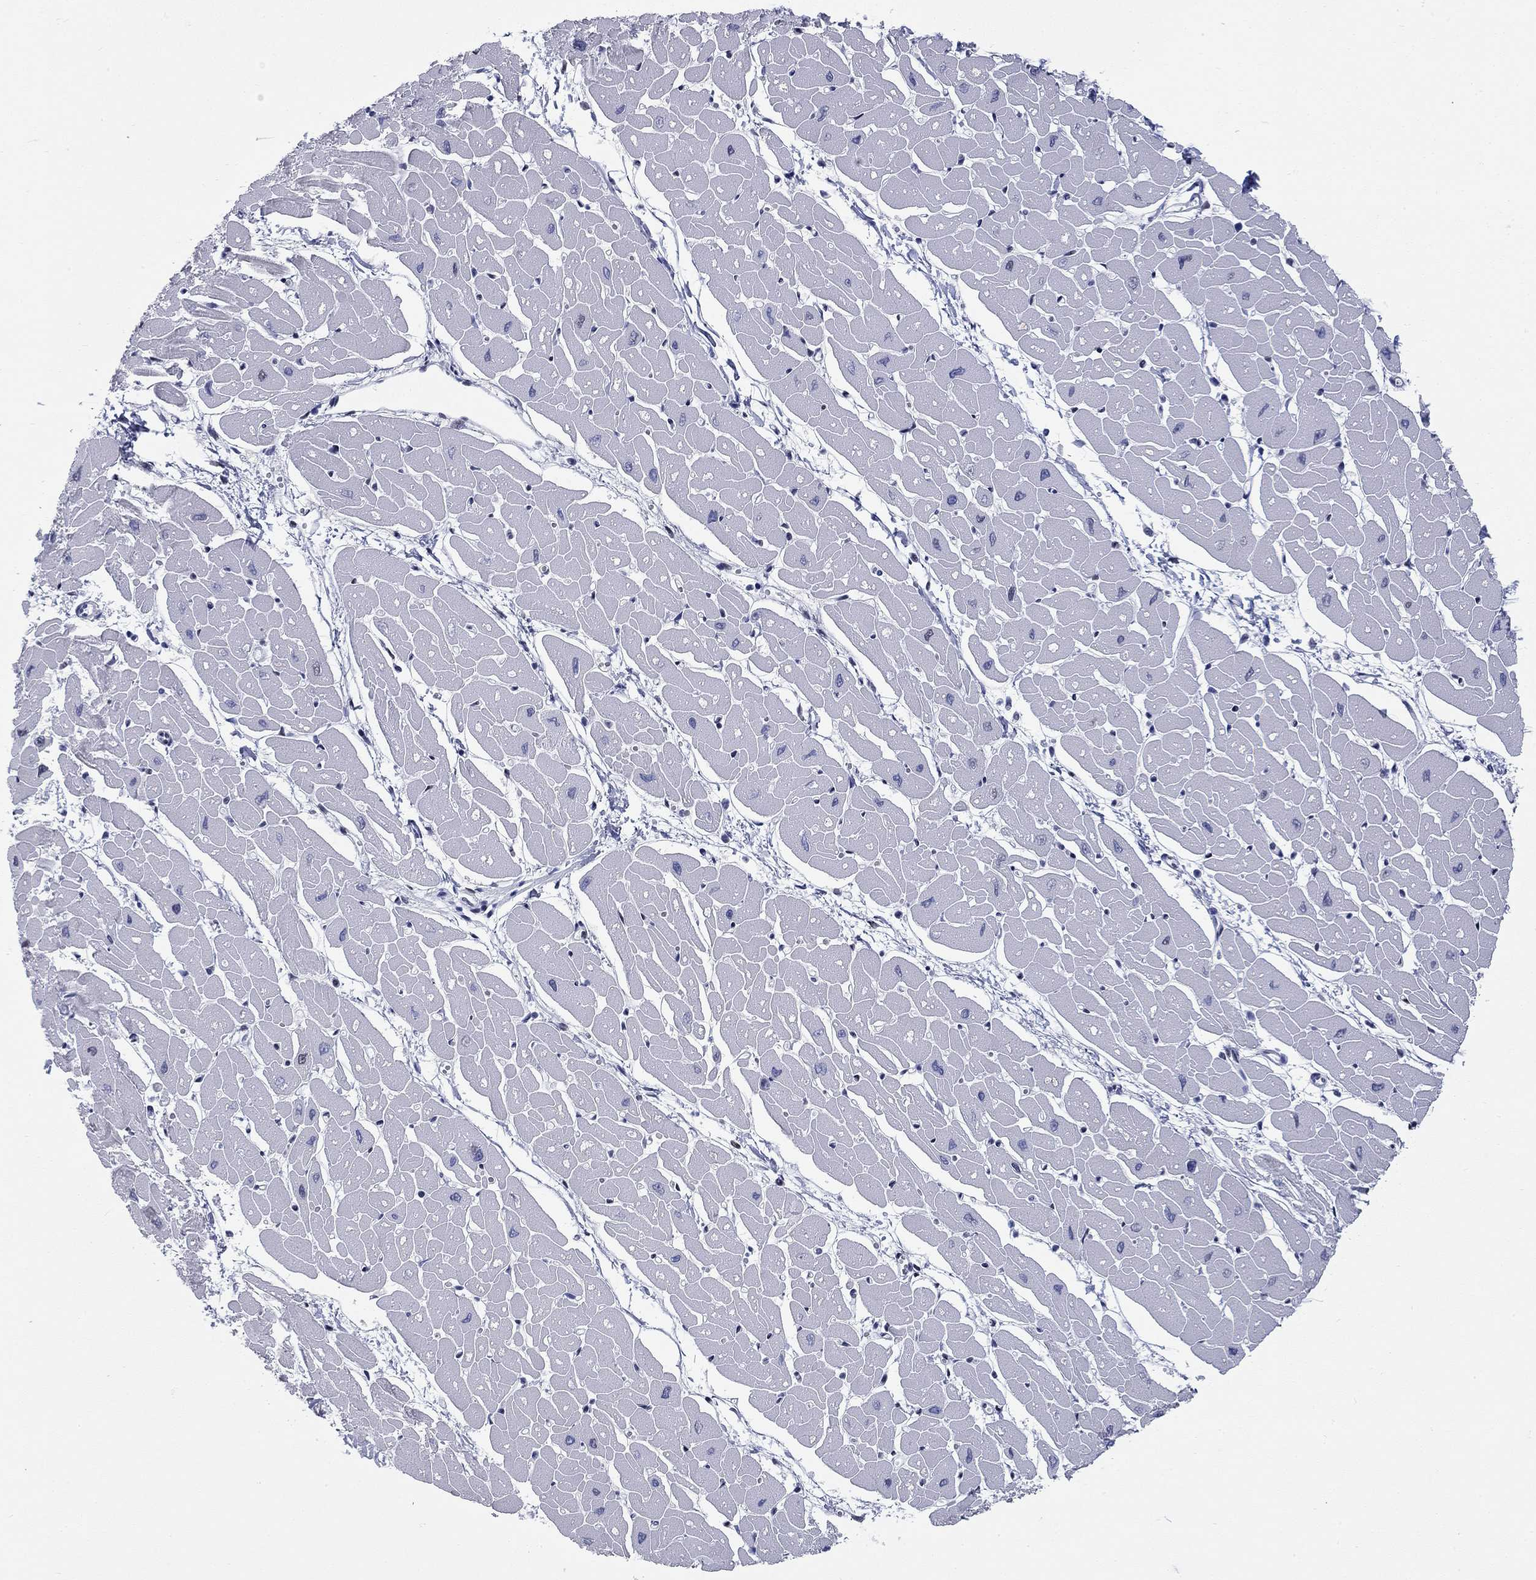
{"staining": {"intensity": "moderate", "quantity": "<25%", "location": "nuclear"}, "tissue": "heart muscle", "cell_type": "Cardiomyocytes", "image_type": "normal", "snomed": [{"axis": "morphology", "description": "Normal tissue, NOS"}, {"axis": "topography", "description": "Heart"}], "caption": "Protein expression analysis of normal human heart muscle reveals moderate nuclear staining in approximately <25% of cardiomyocytes. The protein is shown in brown color, while the nuclei are stained blue.", "gene": "ASF1B", "patient": {"sex": "male", "age": 57}}